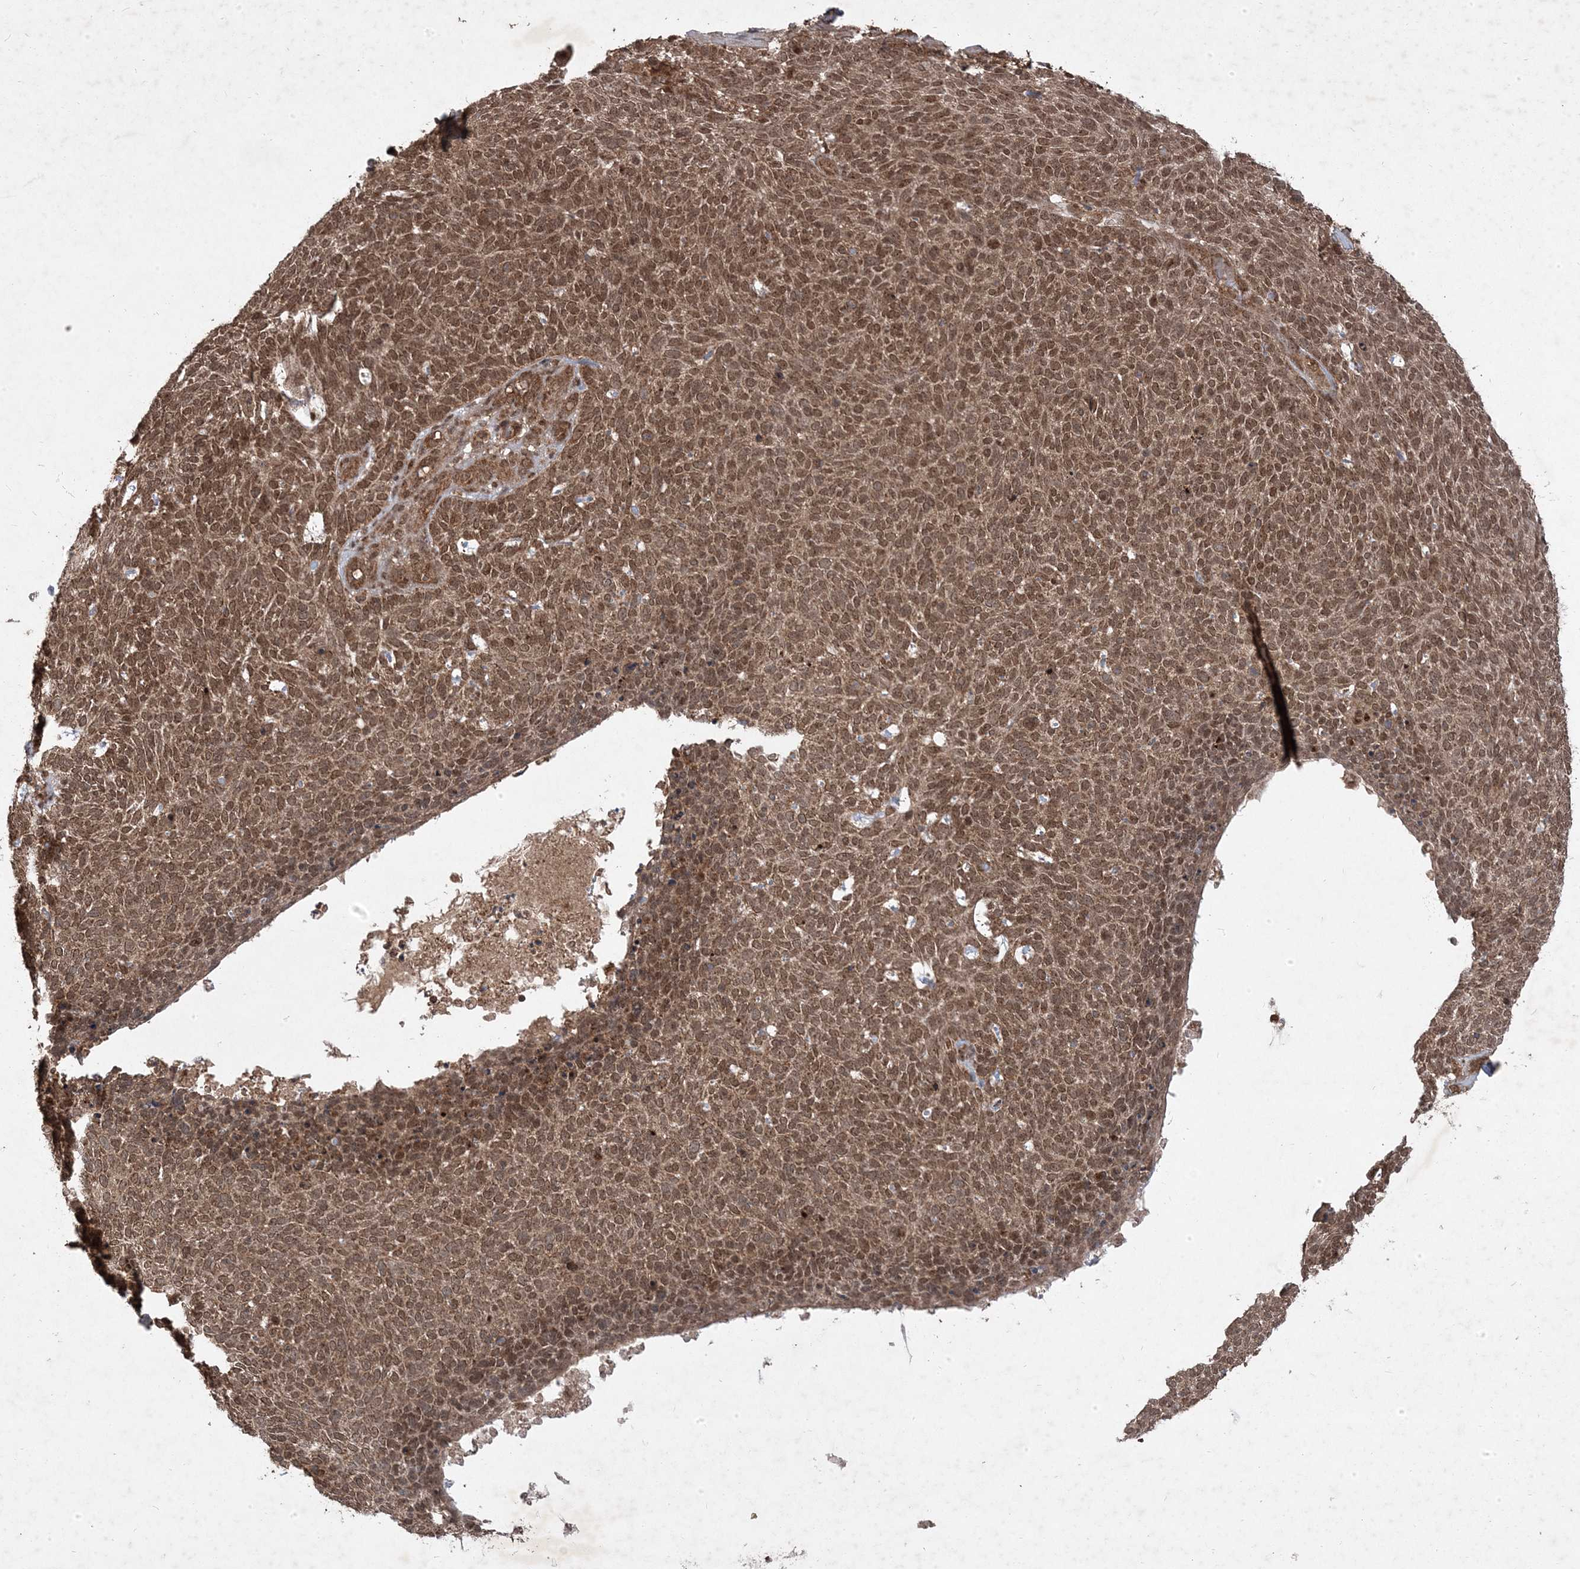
{"staining": {"intensity": "moderate", "quantity": ">75%", "location": "cytoplasmic/membranous,nuclear"}, "tissue": "skin cancer", "cell_type": "Tumor cells", "image_type": "cancer", "snomed": [{"axis": "morphology", "description": "Squamous cell carcinoma, NOS"}, {"axis": "topography", "description": "Skin"}], "caption": "Skin cancer (squamous cell carcinoma) was stained to show a protein in brown. There is medium levels of moderate cytoplasmic/membranous and nuclear expression in approximately >75% of tumor cells.", "gene": "PLEKHM2", "patient": {"sex": "female", "age": 90}}